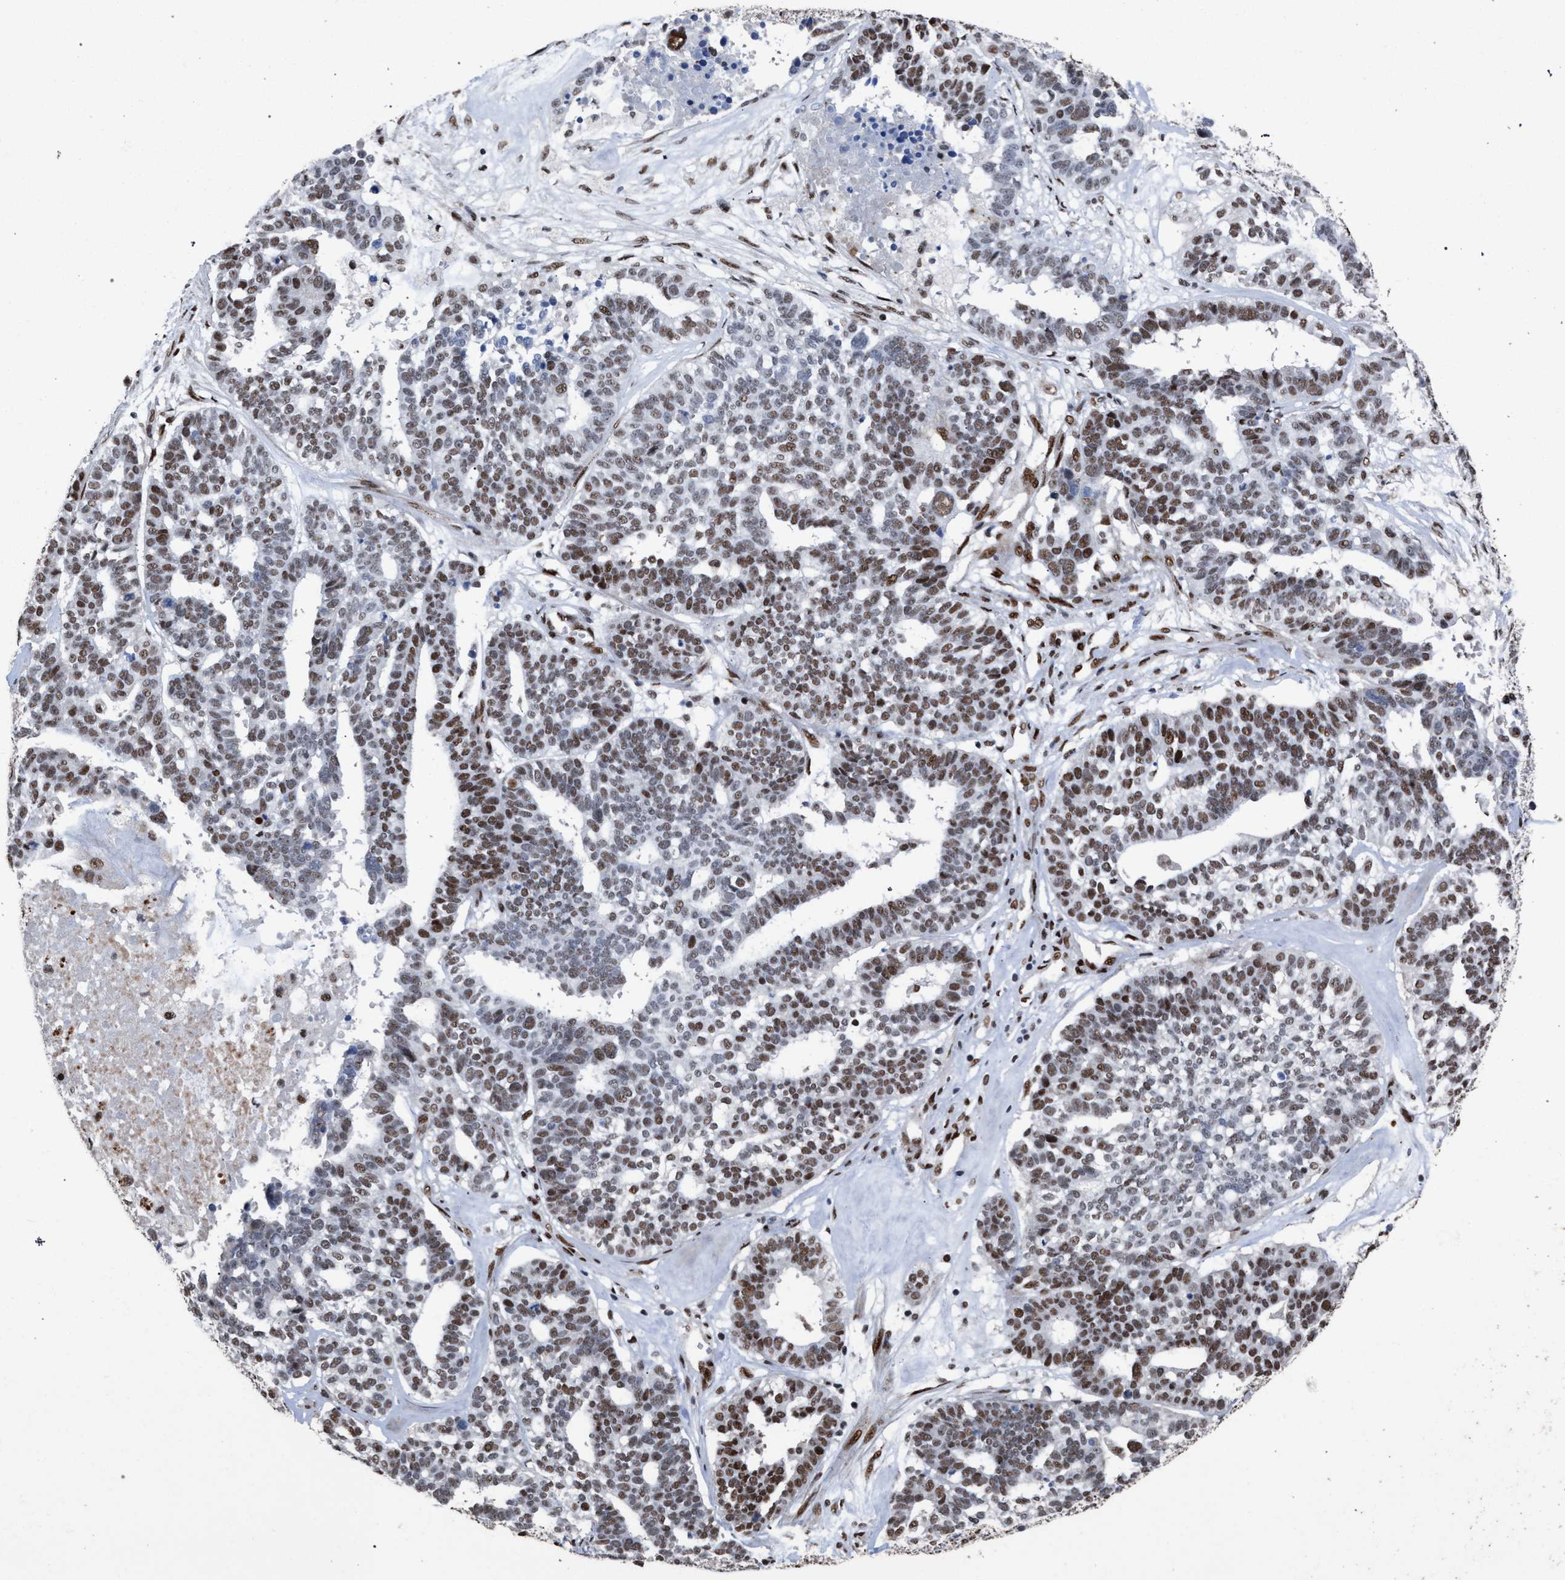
{"staining": {"intensity": "strong", "quantity": ">75%", "location": "nuclear"}, "tissue": "ovarian cancer", "cell_type": "Tumor cells", "image_type": "cancer", "snomed": [{"axis": "morphology", "description": "Cystadenocarcinoma, serous, NOS"}, {"axis": "topography", "description": "Ovary"}], "caption": "Human serous cystadenocarcinoma (ovarian) stained for a protein (brown) displays strong nuclear positive expression in about >75% of tumor cells.", "gene": "TP53BP1", "patient": {"sex": "female", "age": 59}}